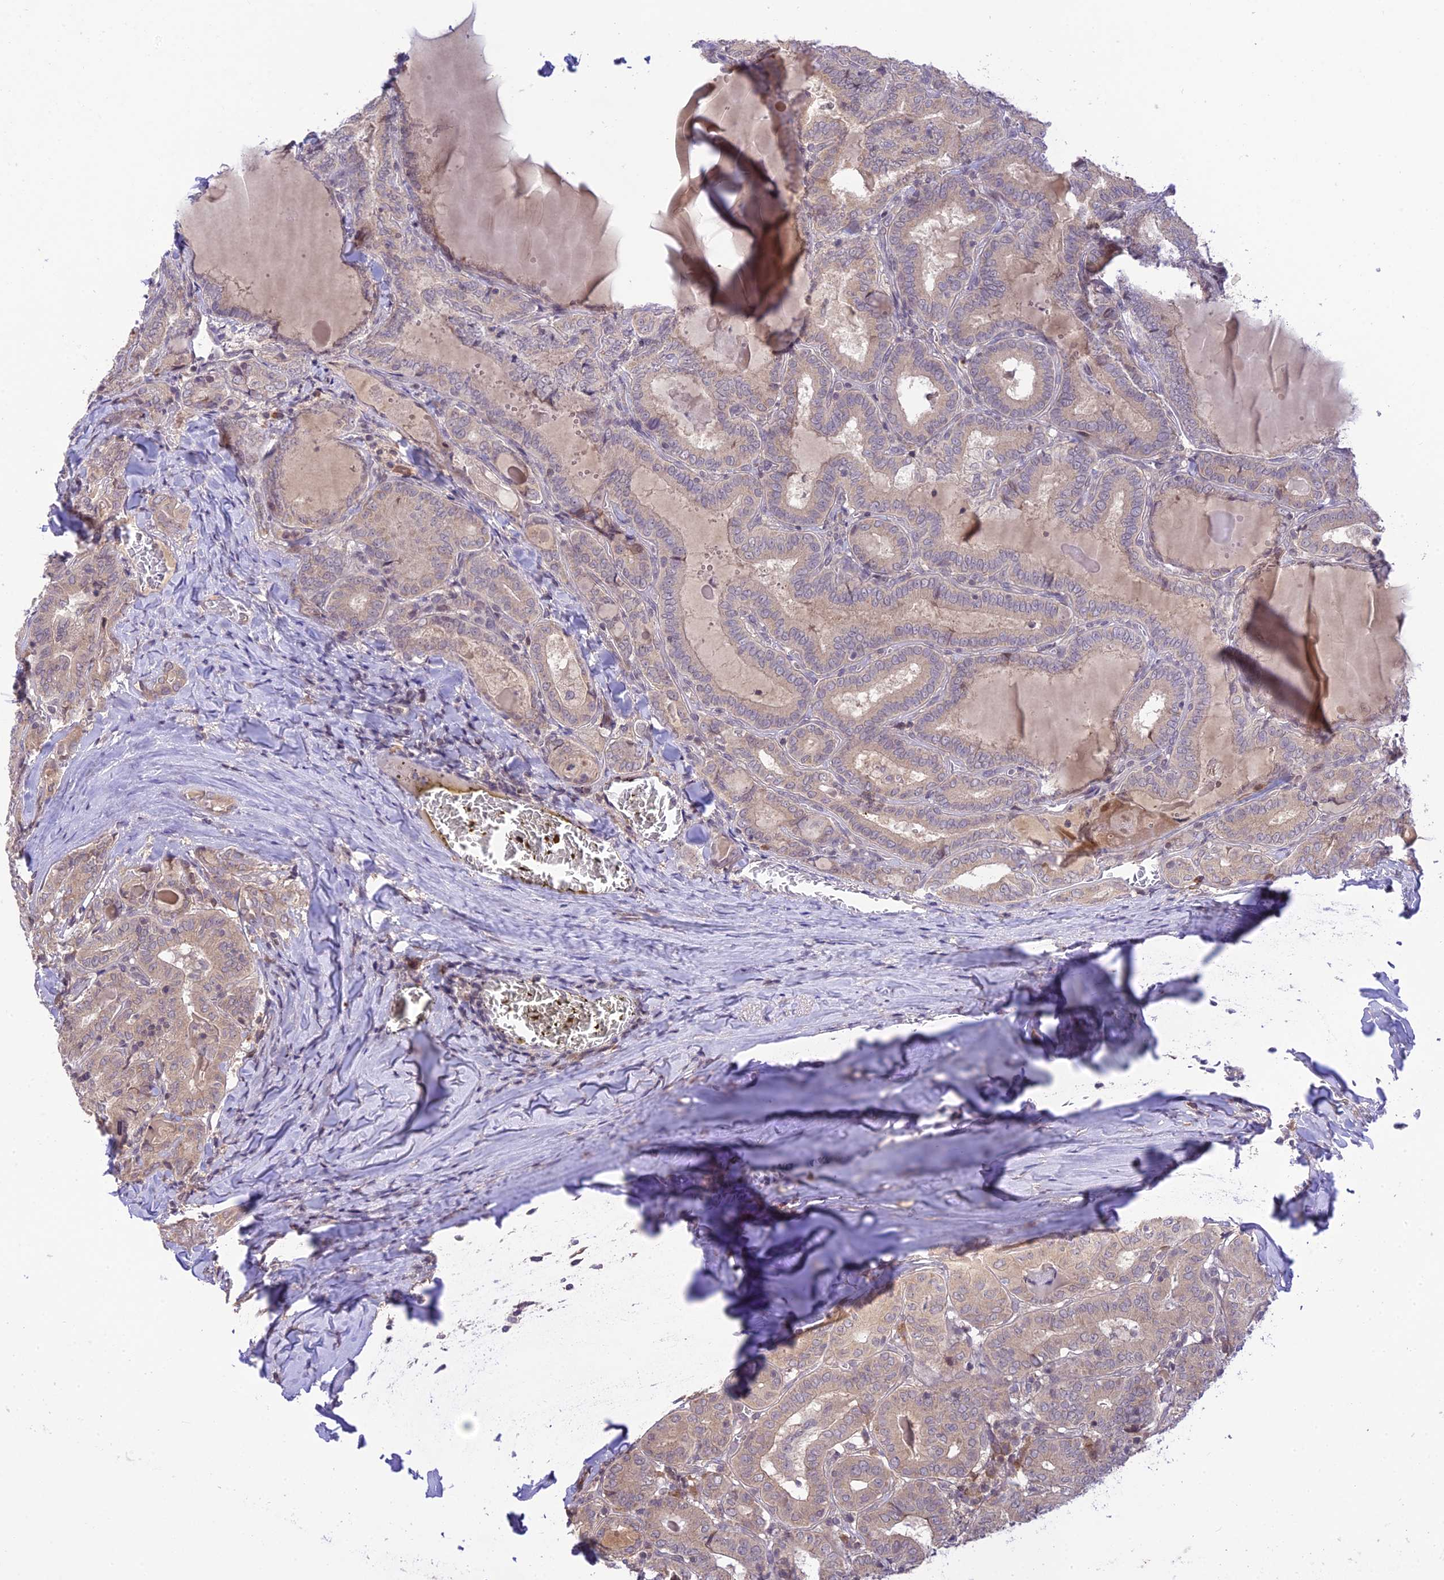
{"staining": {"intensity": "weak", "quantity": "25%-75%", "location": "cytoplasmic/membranous"}, "tissue": "thyroid cancer", "cell_type": "Tumor cells", "image_type": "cancer", "snomed": [{"axis": "morphology", "description": "Papillary adenocarcinoma, NOS"}, {"axis": "topography", "description": "Thyroid gland"}], "caption": "A micrograph of human thyroid papillary adenocarcinoma stained for a protein displays weak cytoplasmic/membranous brown staining in tumor cells.", "gene": "TEKT1", "patient": {"sex": "female", "age": 72}}